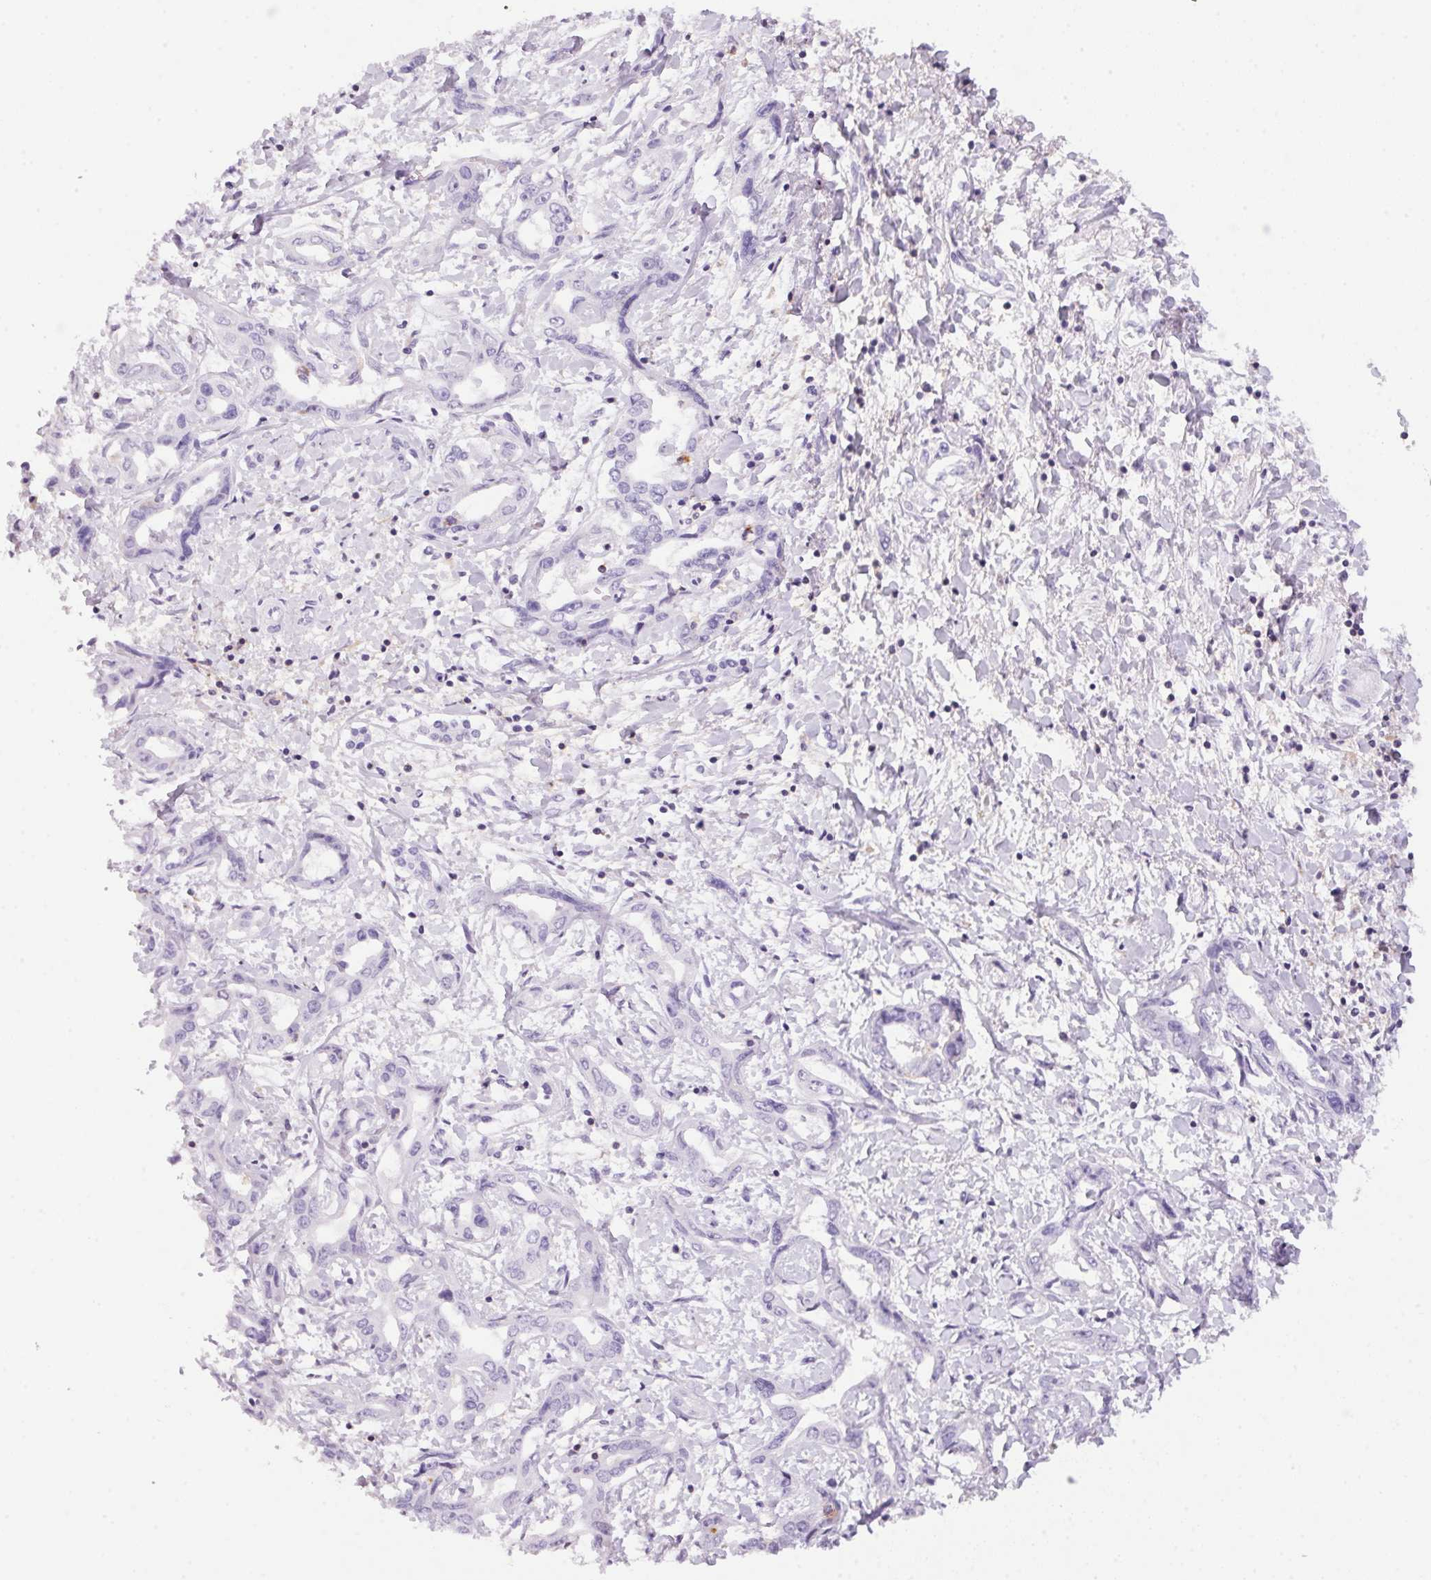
{"staining": {"intensity": "negative", "quantity": "none", "location": "none"}, "tissue": "liver cancer", "cell_type": "Tumor cells", "image_type": "cancer", "snomed": [{"axis": "morphology", "description": "Cholangiocarcinoma"}, {"axis": "topography", "description": "Liver"}], "caption": "Protein analysis of cholangiocarcinoma (liver) shows no significant staining in tumor cells.", "gene": "S100A2", "patient": {"sex": "male", "age": 59}}